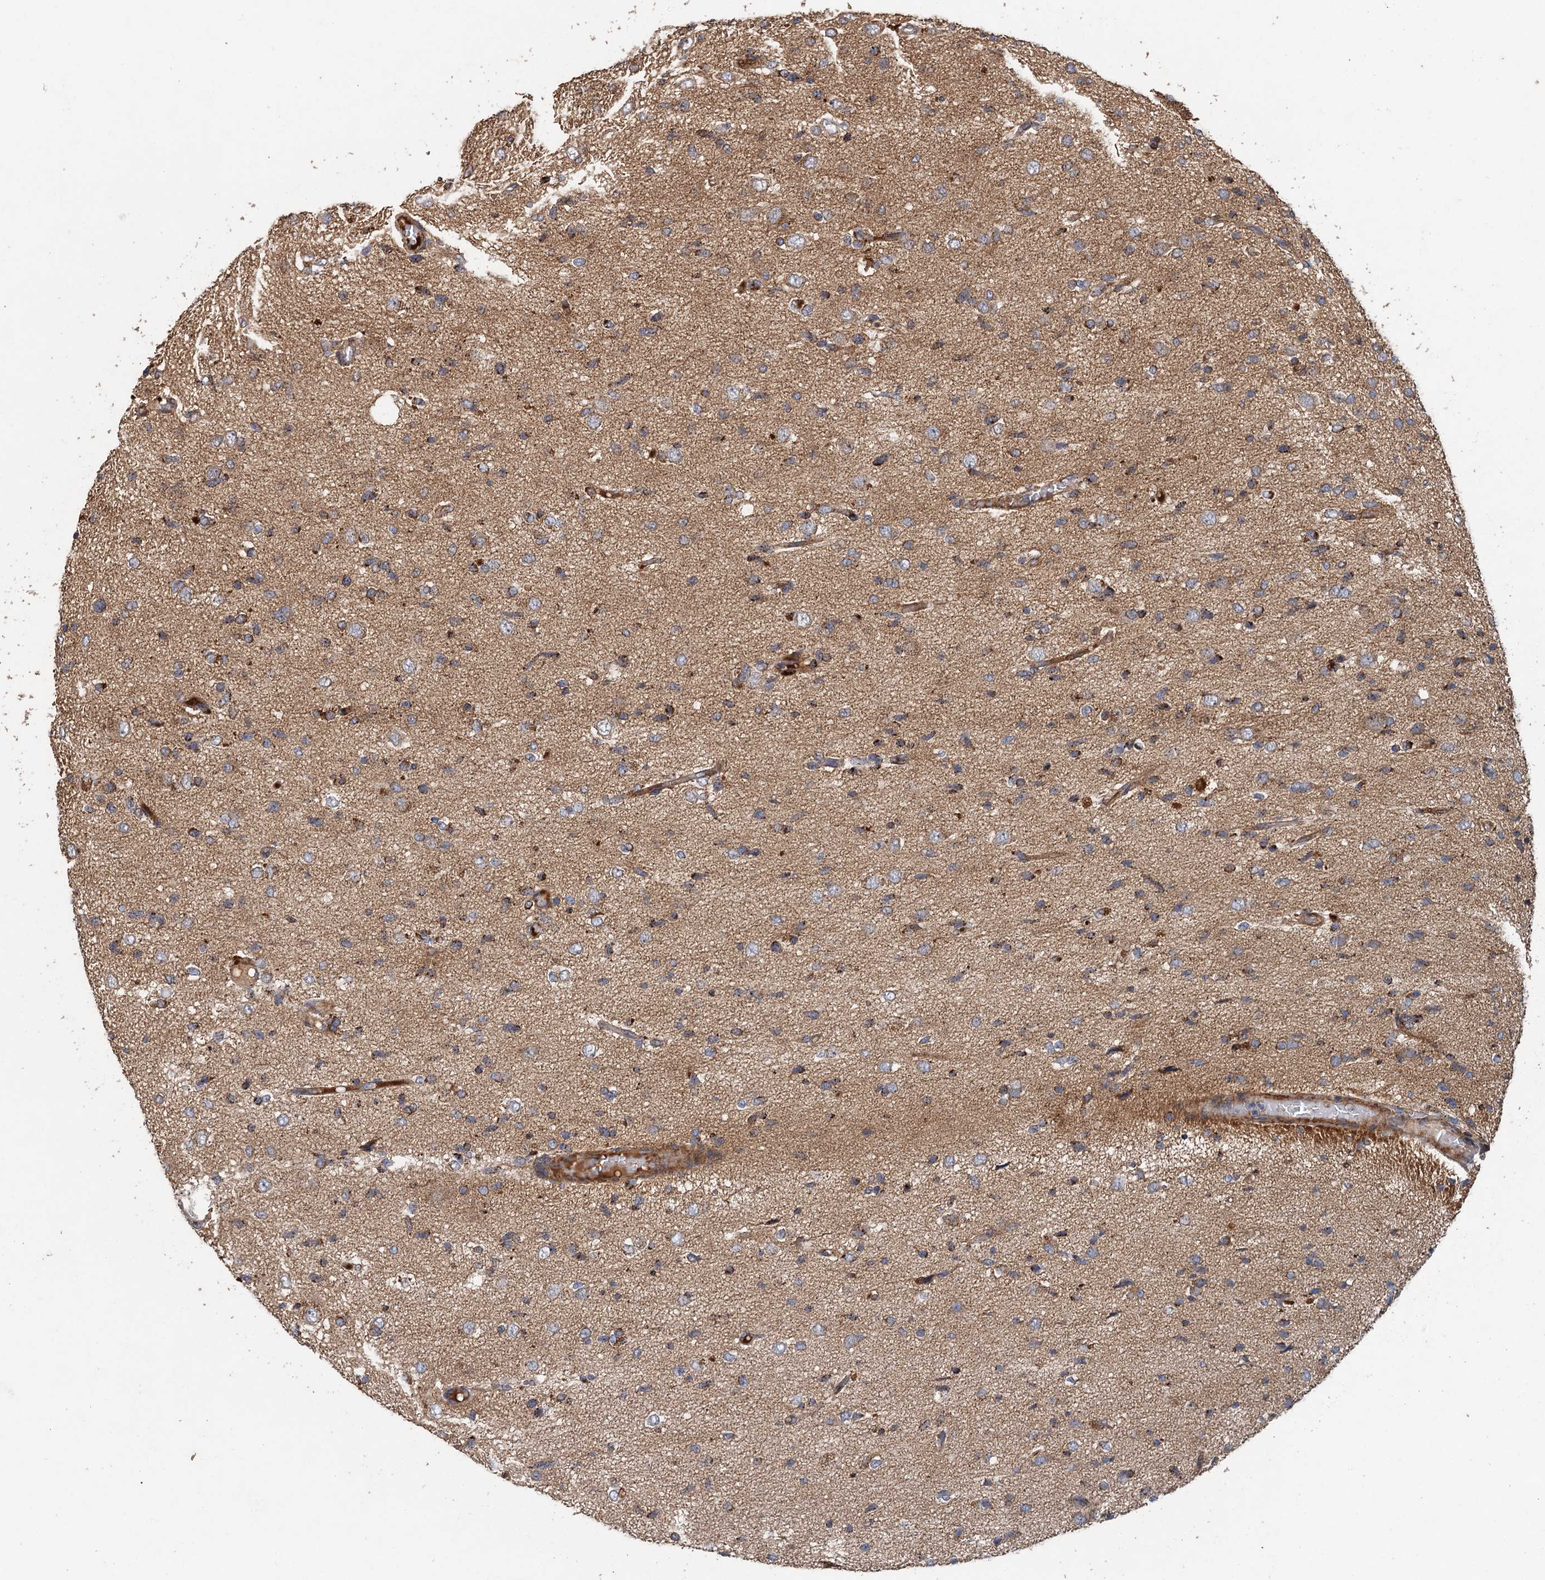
{"staining": {"intensity": "moderate", "quantity": "<25%", "location": "cytoplasmic/membranous"}, "tissue": "glioma", "cell_type": "Tumor cells", "image_type": "cancer", "snomed": [{"axis": "morphology", "description": "Glioma, malignant, High grade"}, {"axis": "topography", "description": "Brain"}], "caption": "High-grade glioma (malignant) stained with DAB (3,3'-diaminobenzidine) IHC exhibits low levels of moderate cytoplasmic/membranous positivity in approximately <25% of tumor cells.", "gene": "BCS1L", "patient": {"sex": "female", "age": 59}}